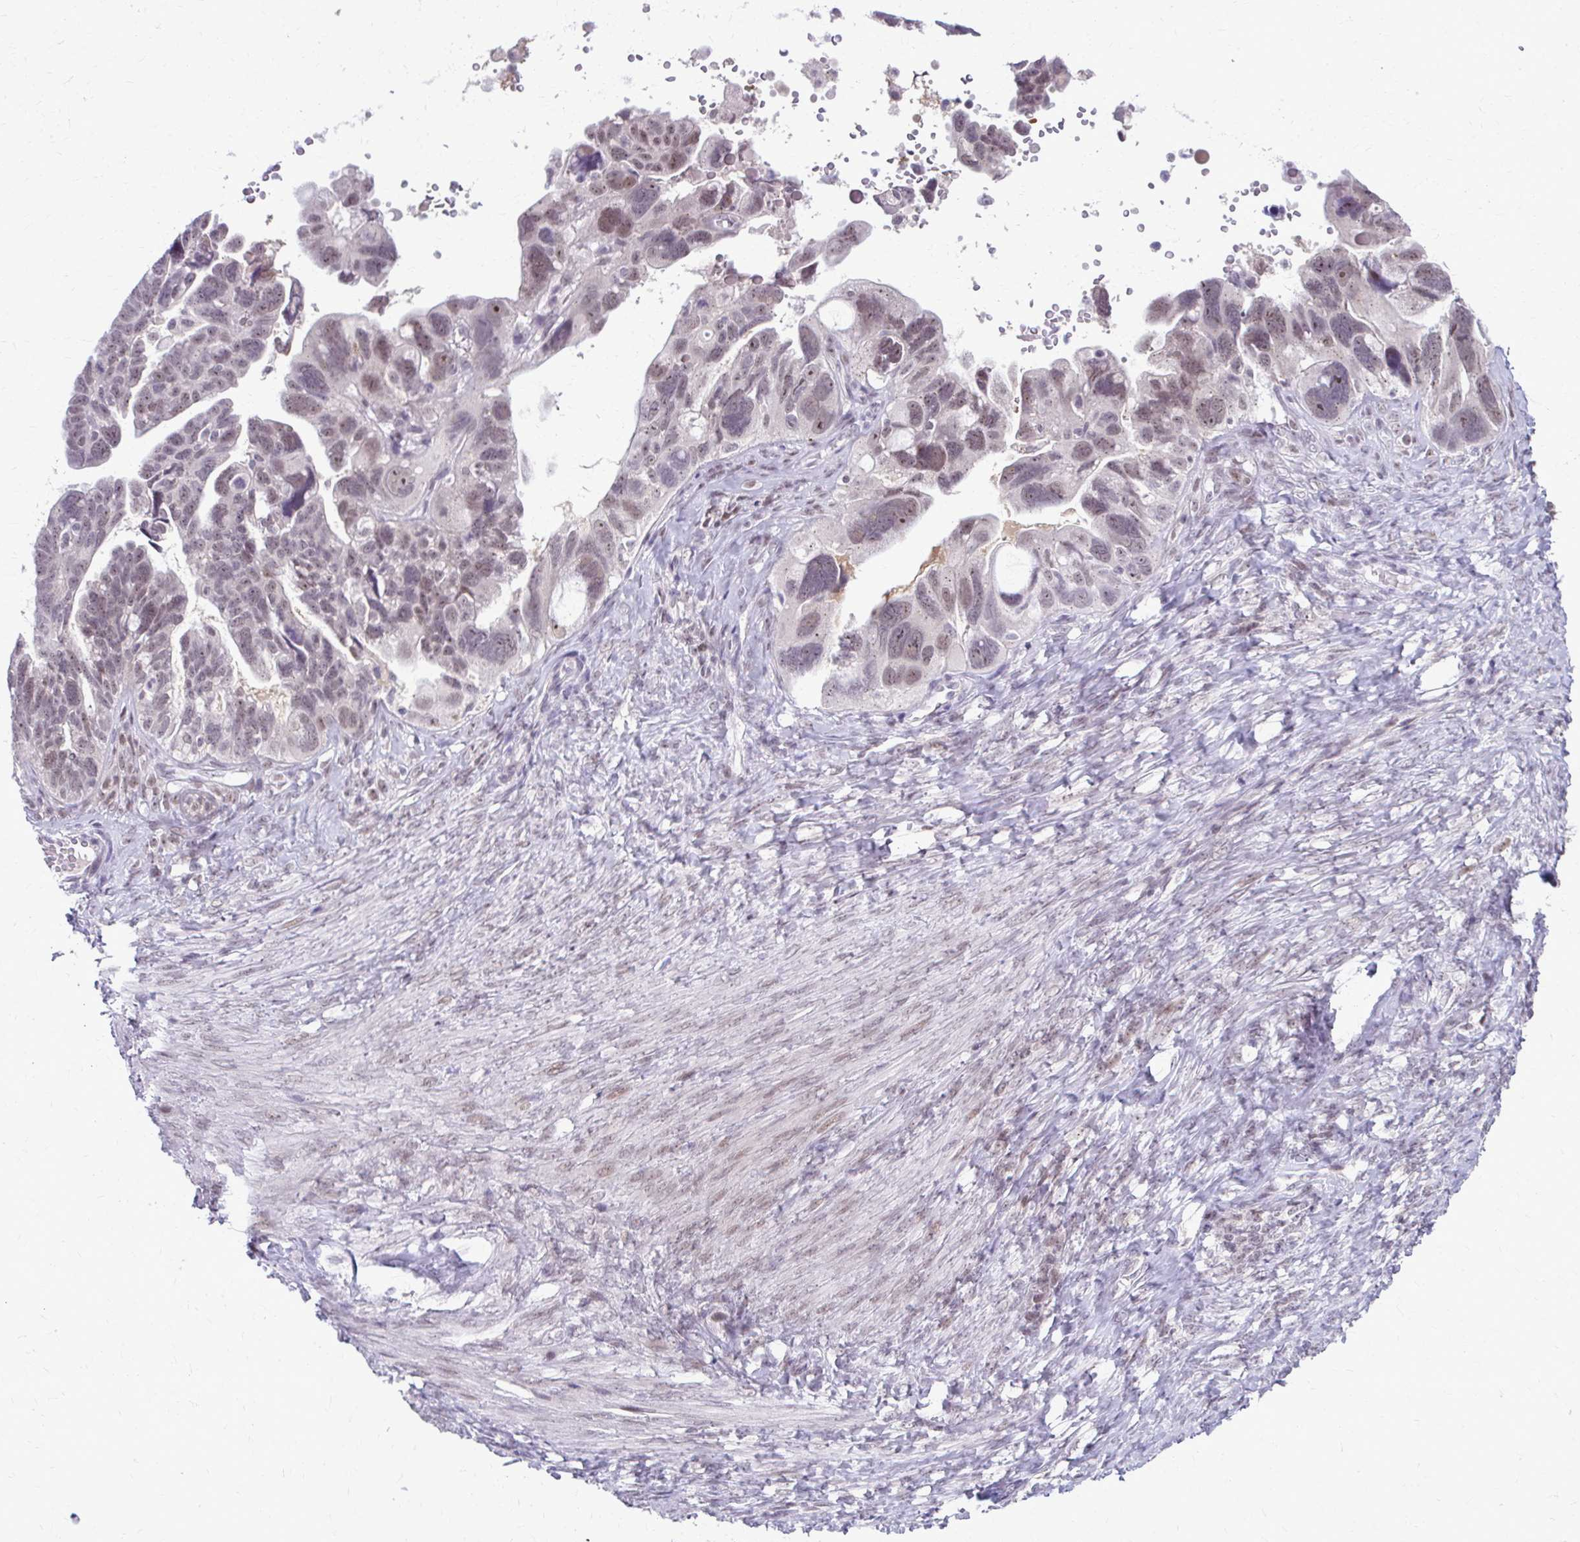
{"staining": {"intensity": "weak", "quantity": ">75%", "location": "nuclear"}, "tissue": "ovarian cancer", "cell_type": "Tumor cells", "image_type": "cancer", "snomed": [{"axis": "morphology", "description": "Cystadenocarcinoma, serous, NOS"}, {"axis": "topography", "description": "Ovary"}], "caption": "Immunohistochemical staining of human ovarian serous cystadenocarcinoma displays low levels of weak nuclear positivity in approximately >75% of tumor cells. The protein is shown in brown color, while the nuclei are stained blue.", "gene": "MAF1", "patient": {"sex": "female", "age": 60}}